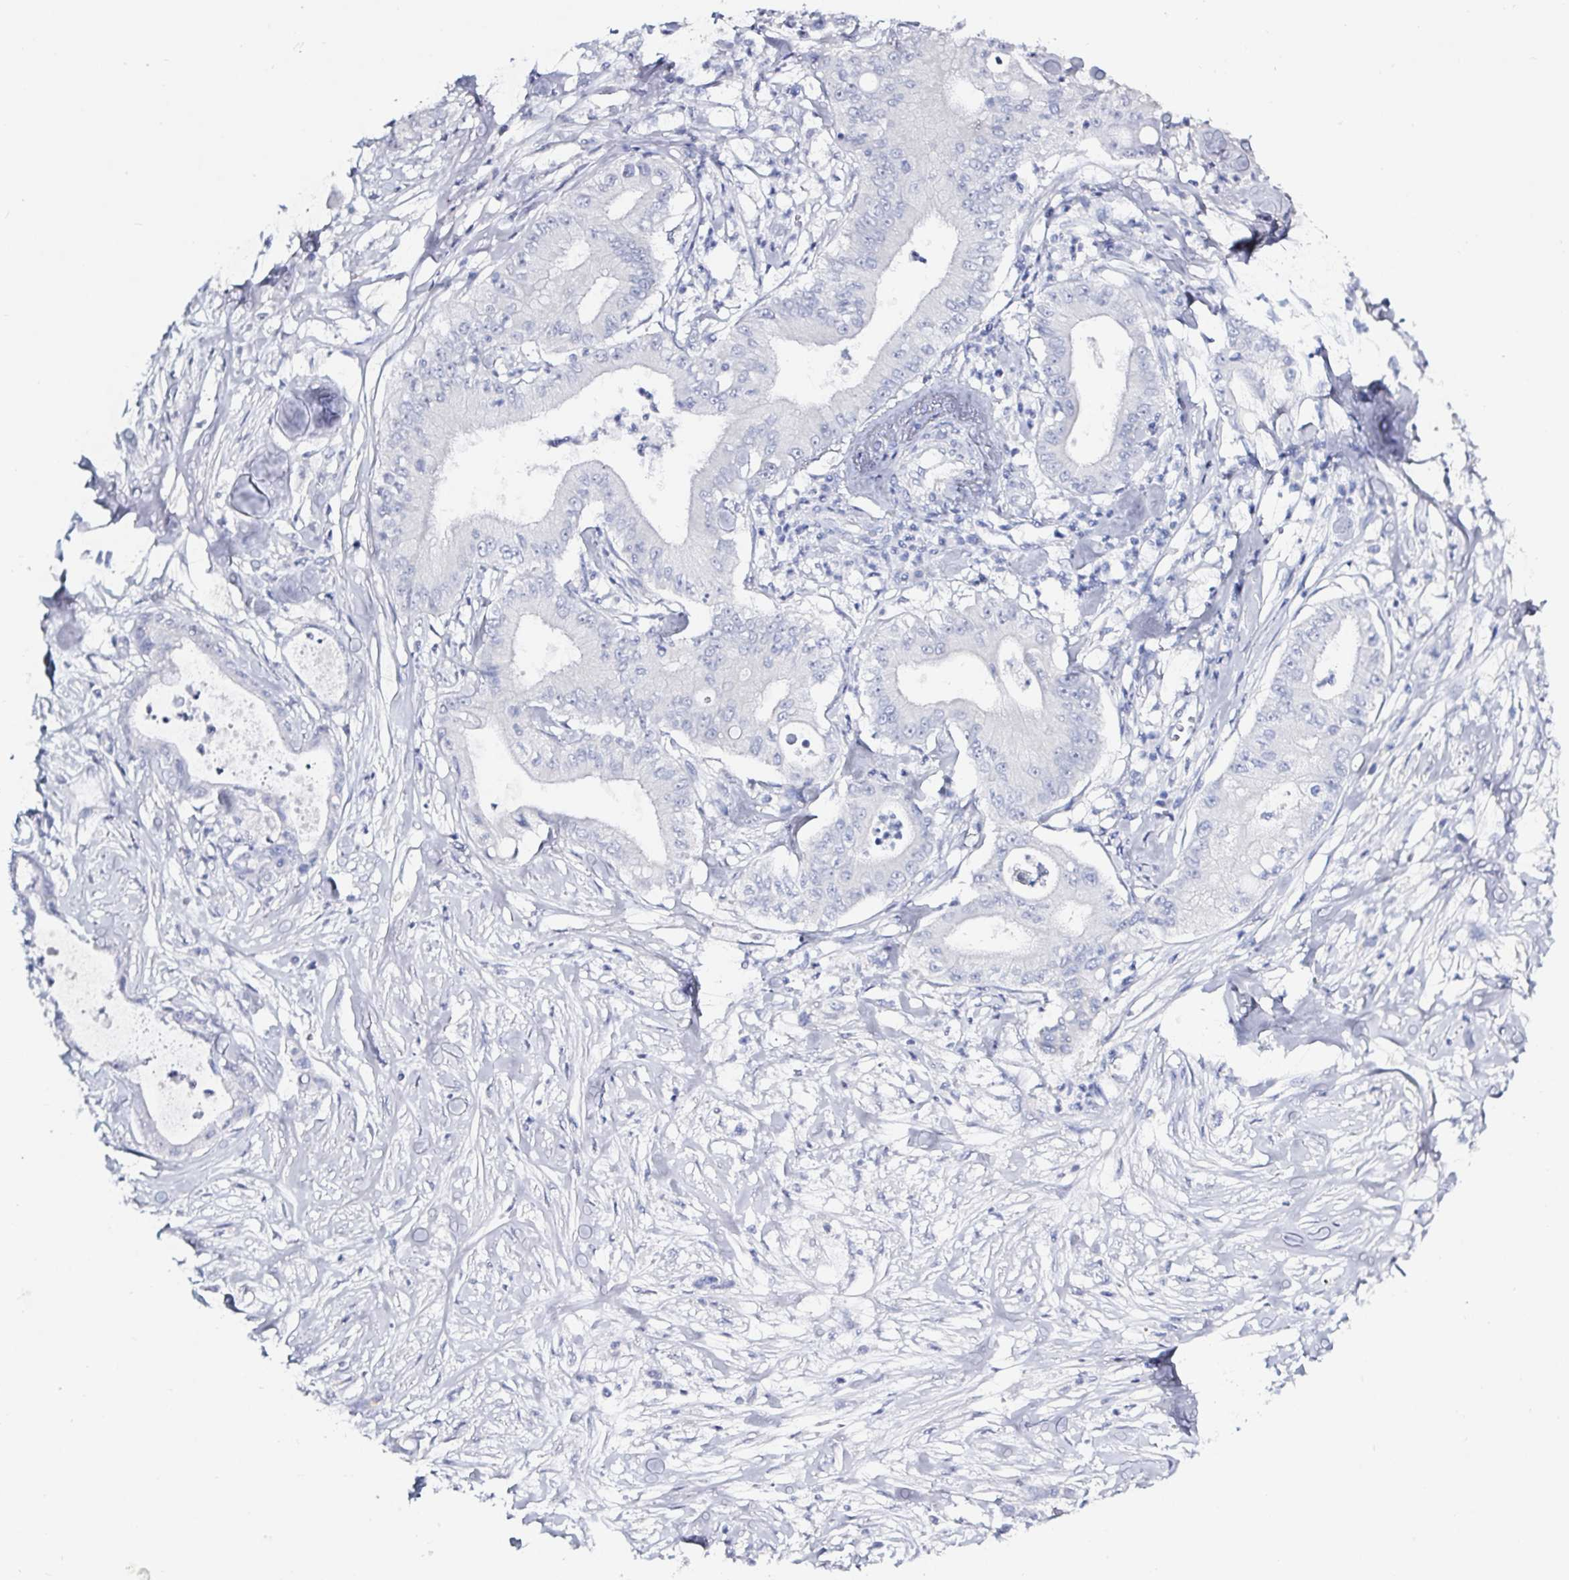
{"staining": {"intensity": "negative", "quantity": "none", "location": "none"}, "tissue": "pancreatic cancer", "cell_type": "Tumor cells", "image_type": "cancer", "snomed": [{"axis": "morphology", "description": "Adenocarcinoma, NOS"}, {"axis": "topography", "description": "Pancreas"}], "caption": "An immunohistochemistry (IHC) micrograph of adenocarcinoma (pancreatic) is shown. There is no staining in tumor cells of adenocarcinoma (pancreatic).", "gene": "OR10K1", "patient": {"sex": "male", "age": 71}}